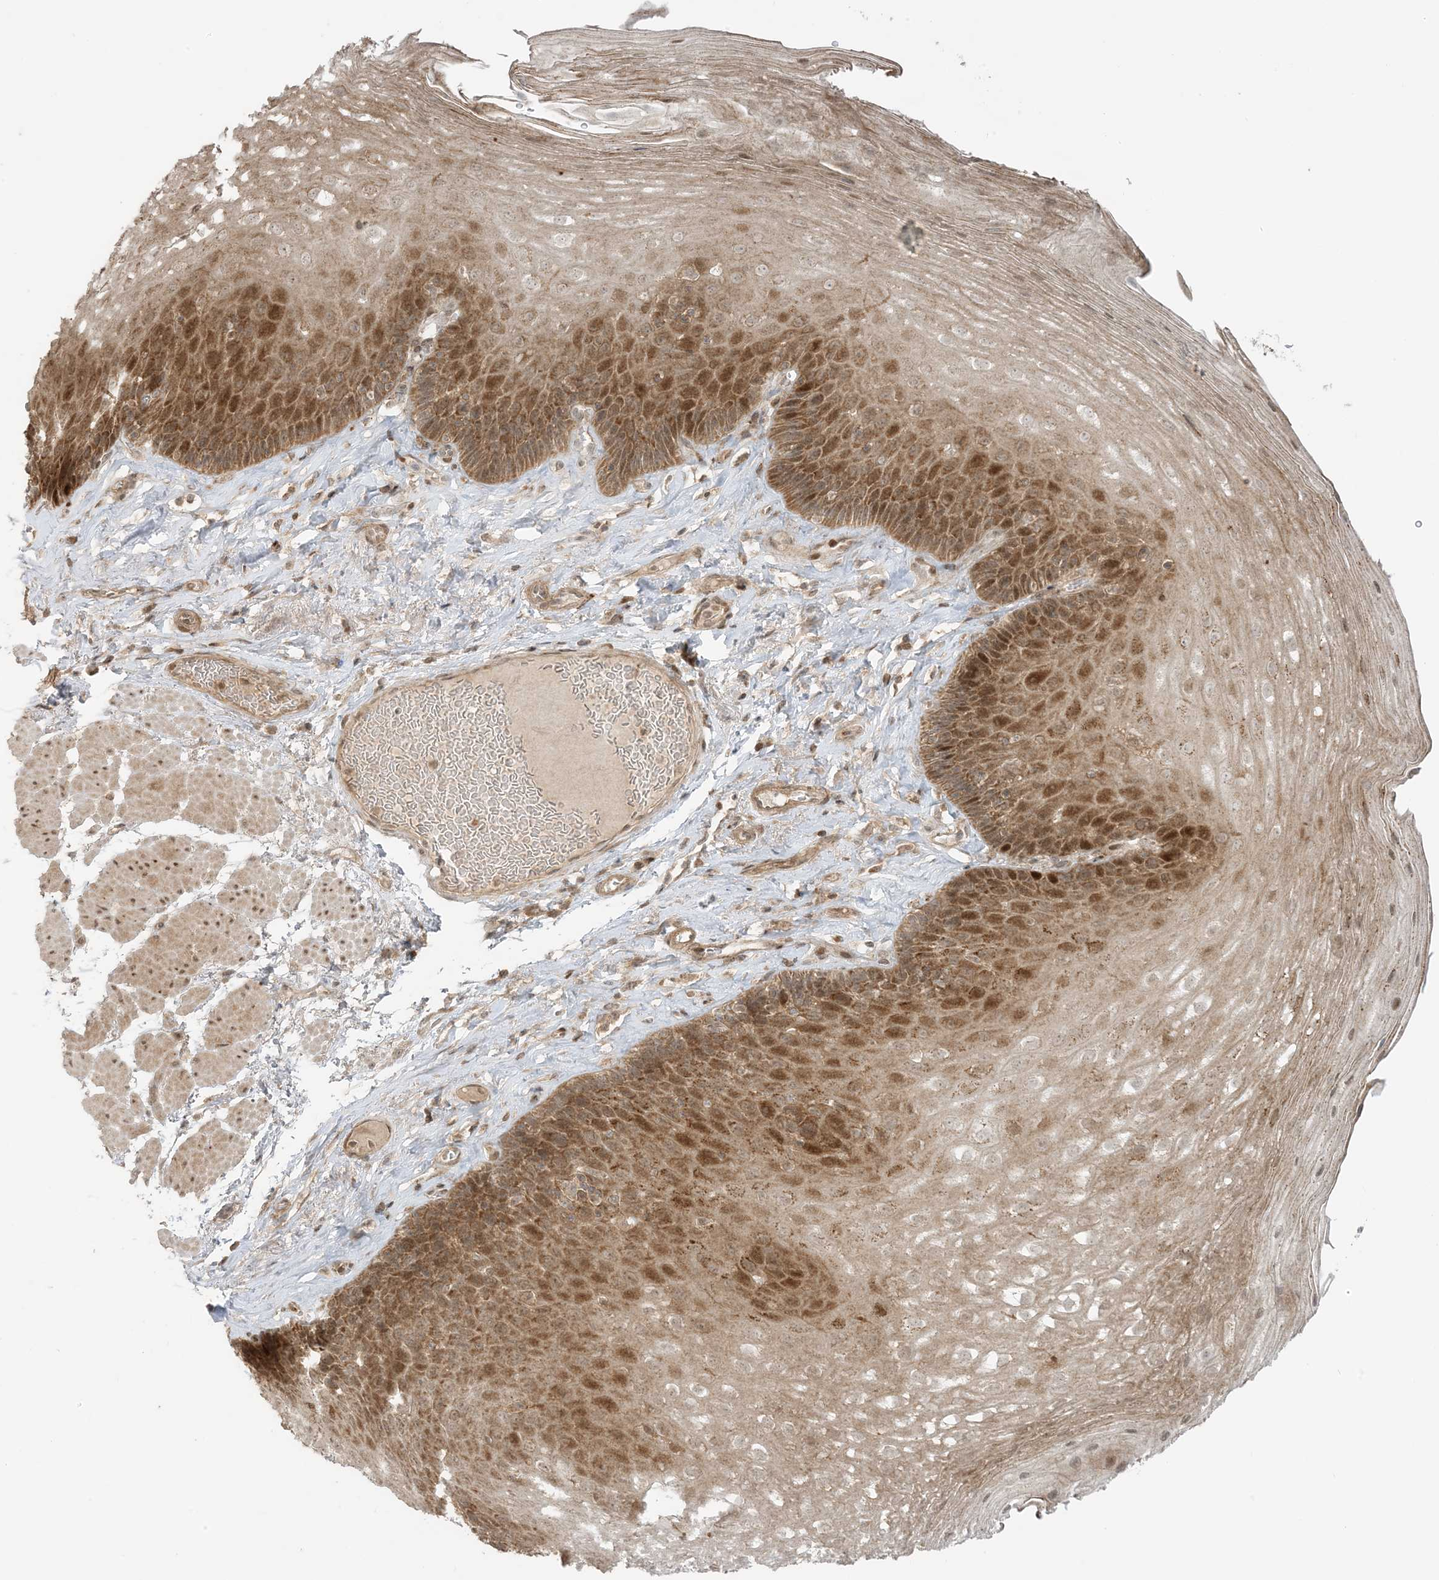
{"staining": {"intensity": "moderate", "quantity": ">75%", "location": "cytoplasmic/membranous,nuclear"}, "tissue": "esophagus", "cell_type": "Squamous epithelial cells", "image_type": "normal", "snomed": [{"axis": "morphology", "description": "Normal tissue, NOS"}, {"axis": "topography", "description": "Esophagus"}], "caption": "IHC of unremarkable human esophagus shows medium levels of moderate cytoplasmic/membranous,nuclear positivity in about >75% of squamous epithelial cells. The staining is performed using DAB (3,3'-diaminobenzidine) brown chromogen to label protein expression. The nuclei are counter-stained blue using hematoxylin.", "gene": "PHLDB2", "patient": {"sex": "female", "age": 66}}